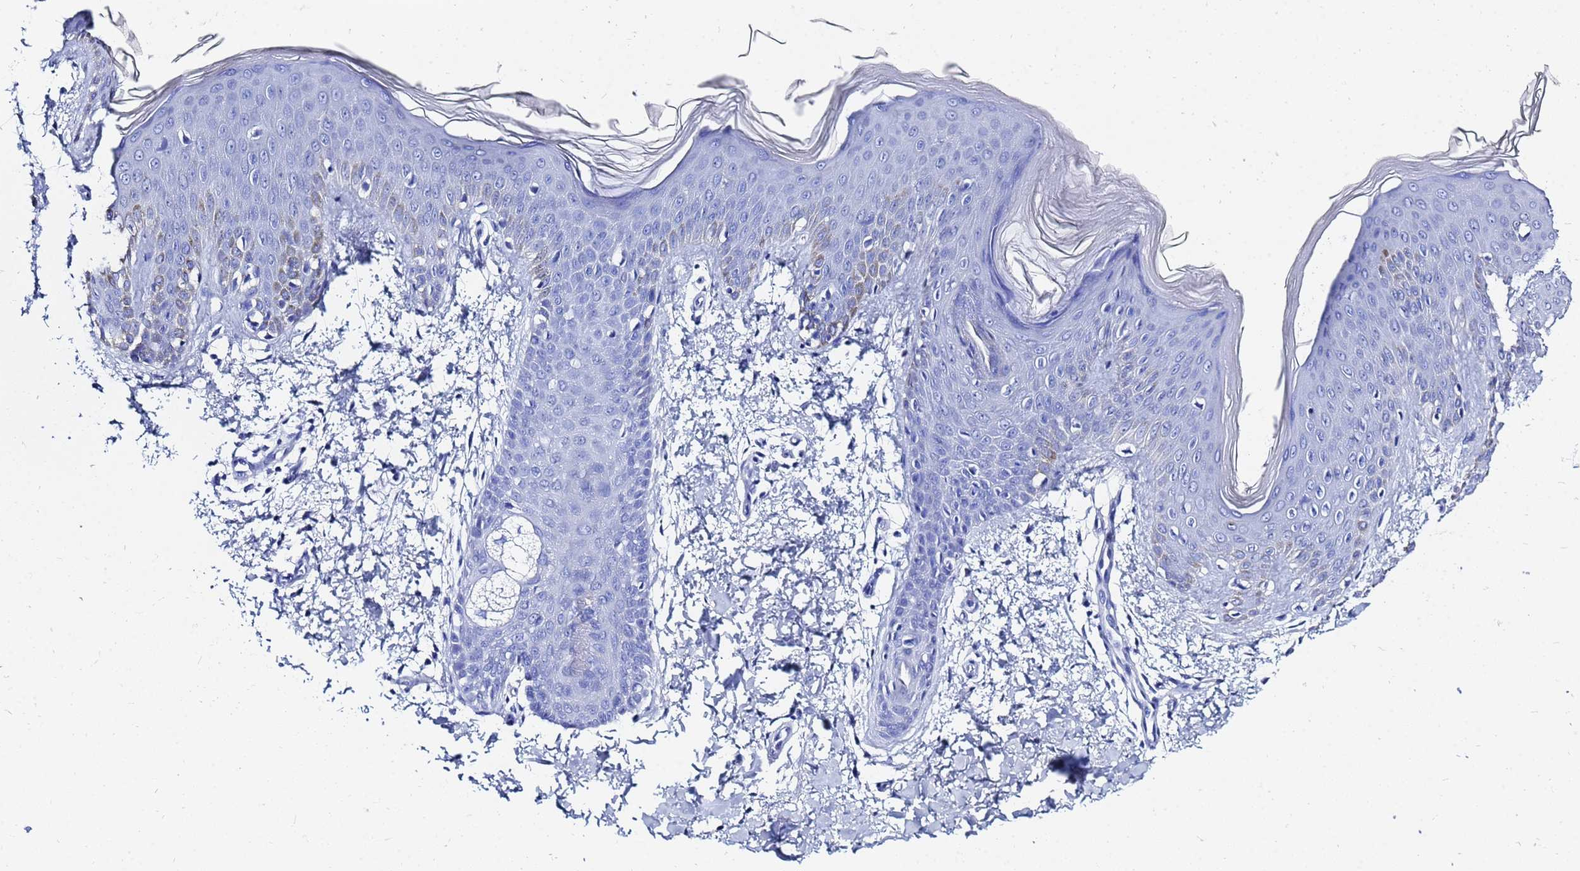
{"staining": {"intensity": "negative", "quantity": "none", "location": "none"}, "tissue": "skin", "cell_type": "Fibroblasts", "image_type": "normal", "snomed": [{"axis": "morphology", "description": "Normal tissue, NOS"}, {"axis": "topography", "description": "Skin"}], "caption": "The immunohistochemistry (IHC) image has no significant staining in fibroblasts of skin.", "gene": "GGT1", "patient": {"sex": "male", "age": 36}}